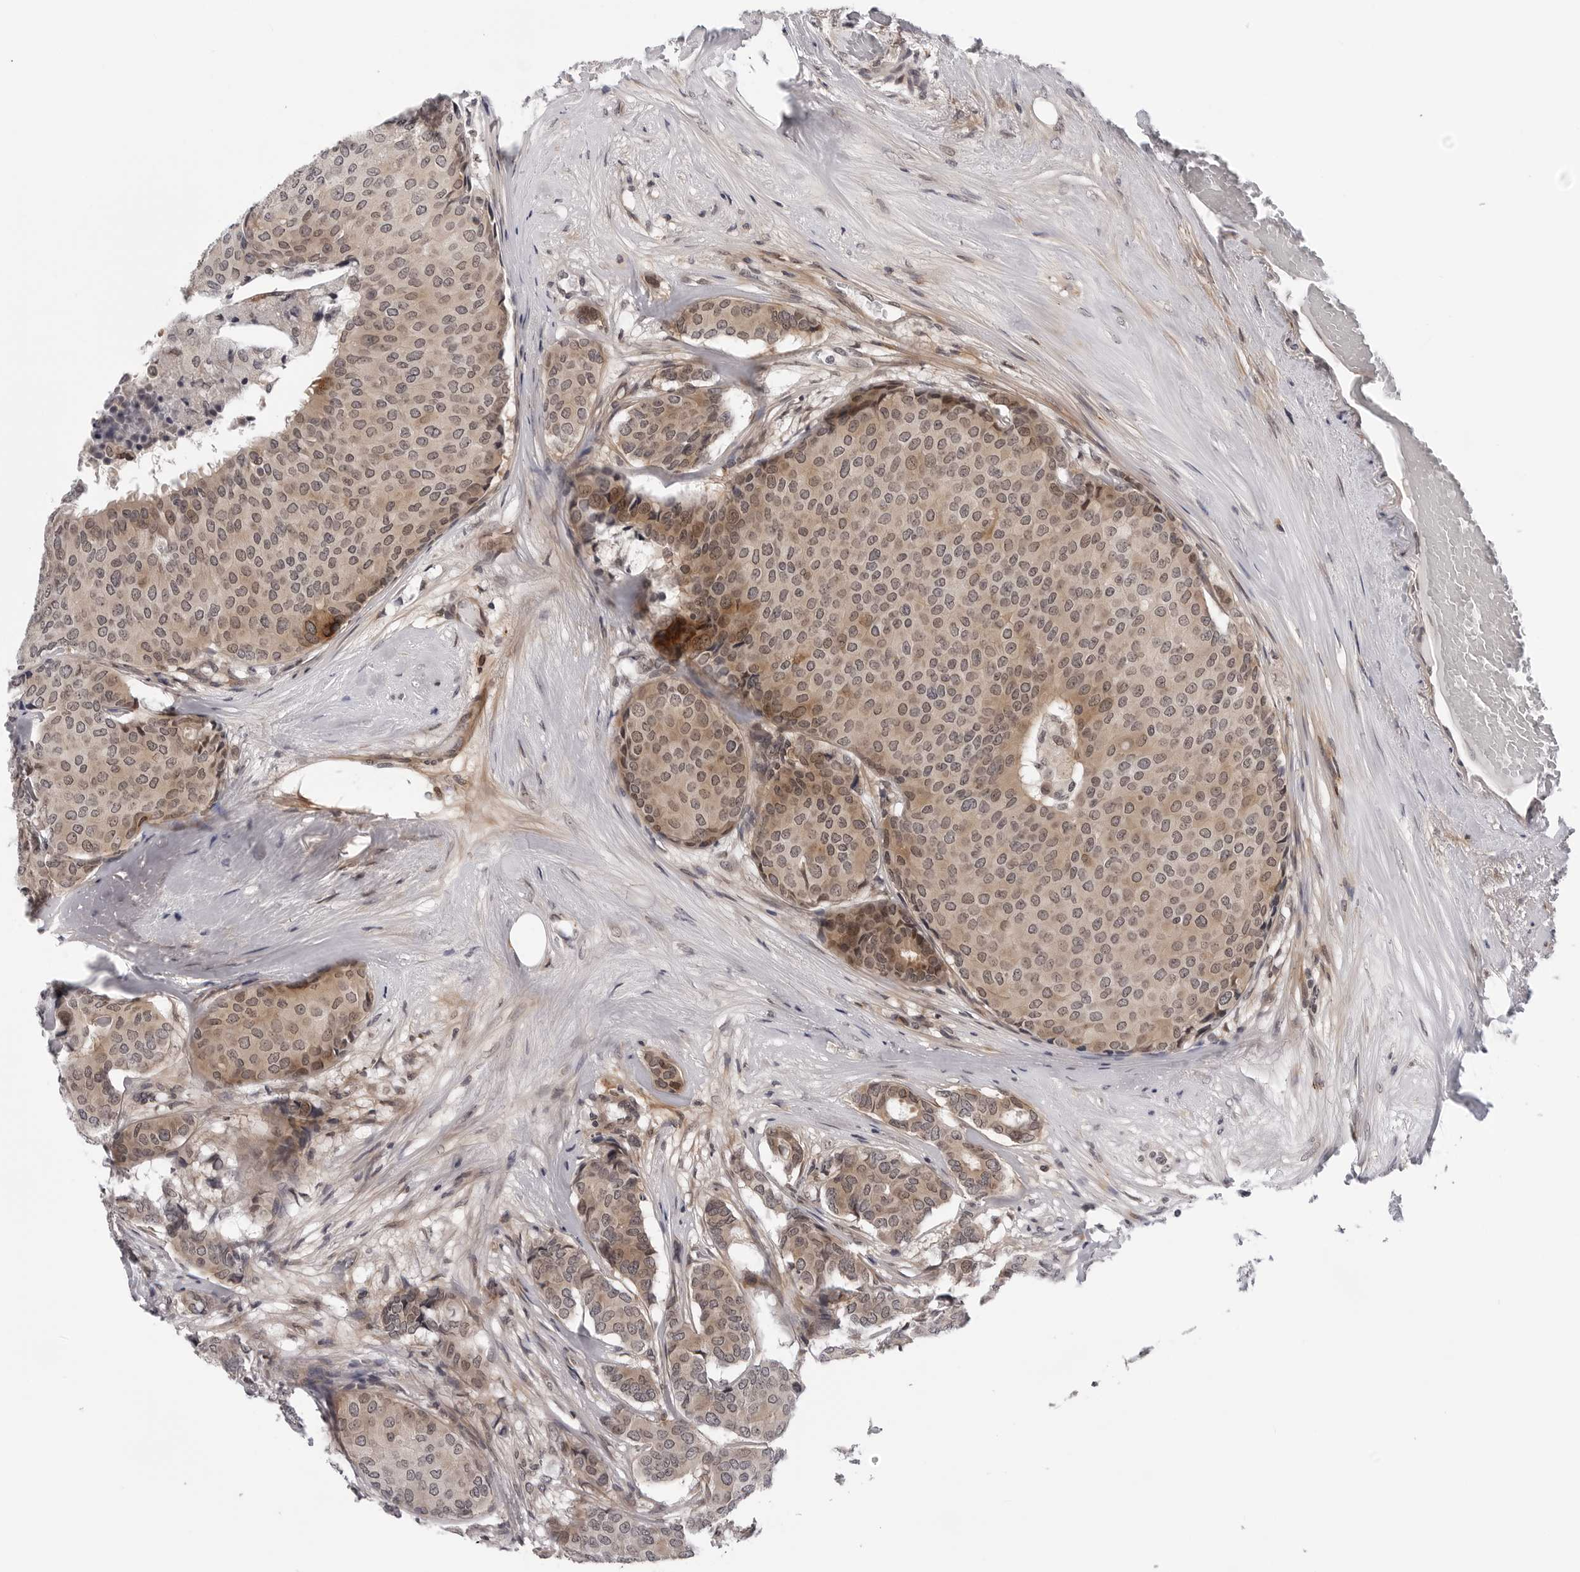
{"staining": {"intensity": "weak", "quantity": ">75%", "location": "cytoplasmic/membranous,nuclear"}, "tissue": "breast cancer", "cell_type": "Tumor cells", "image_type": "cancer", "snomed": [{"axis": "morphology", "description": "Duct carcinoma"}, {"axis": "topography", "description": "Breast"}], "caption": "This image shows immunohistochemistry (IHC) staining of human breast cancer (invasive ductal carcinoma), with low weak cytoplasmic/membranous and nuclear expression in approximately >75% of tumor cells.", "gene": "KIAA1614", "patient": {"sex": "female", "age": 75}}